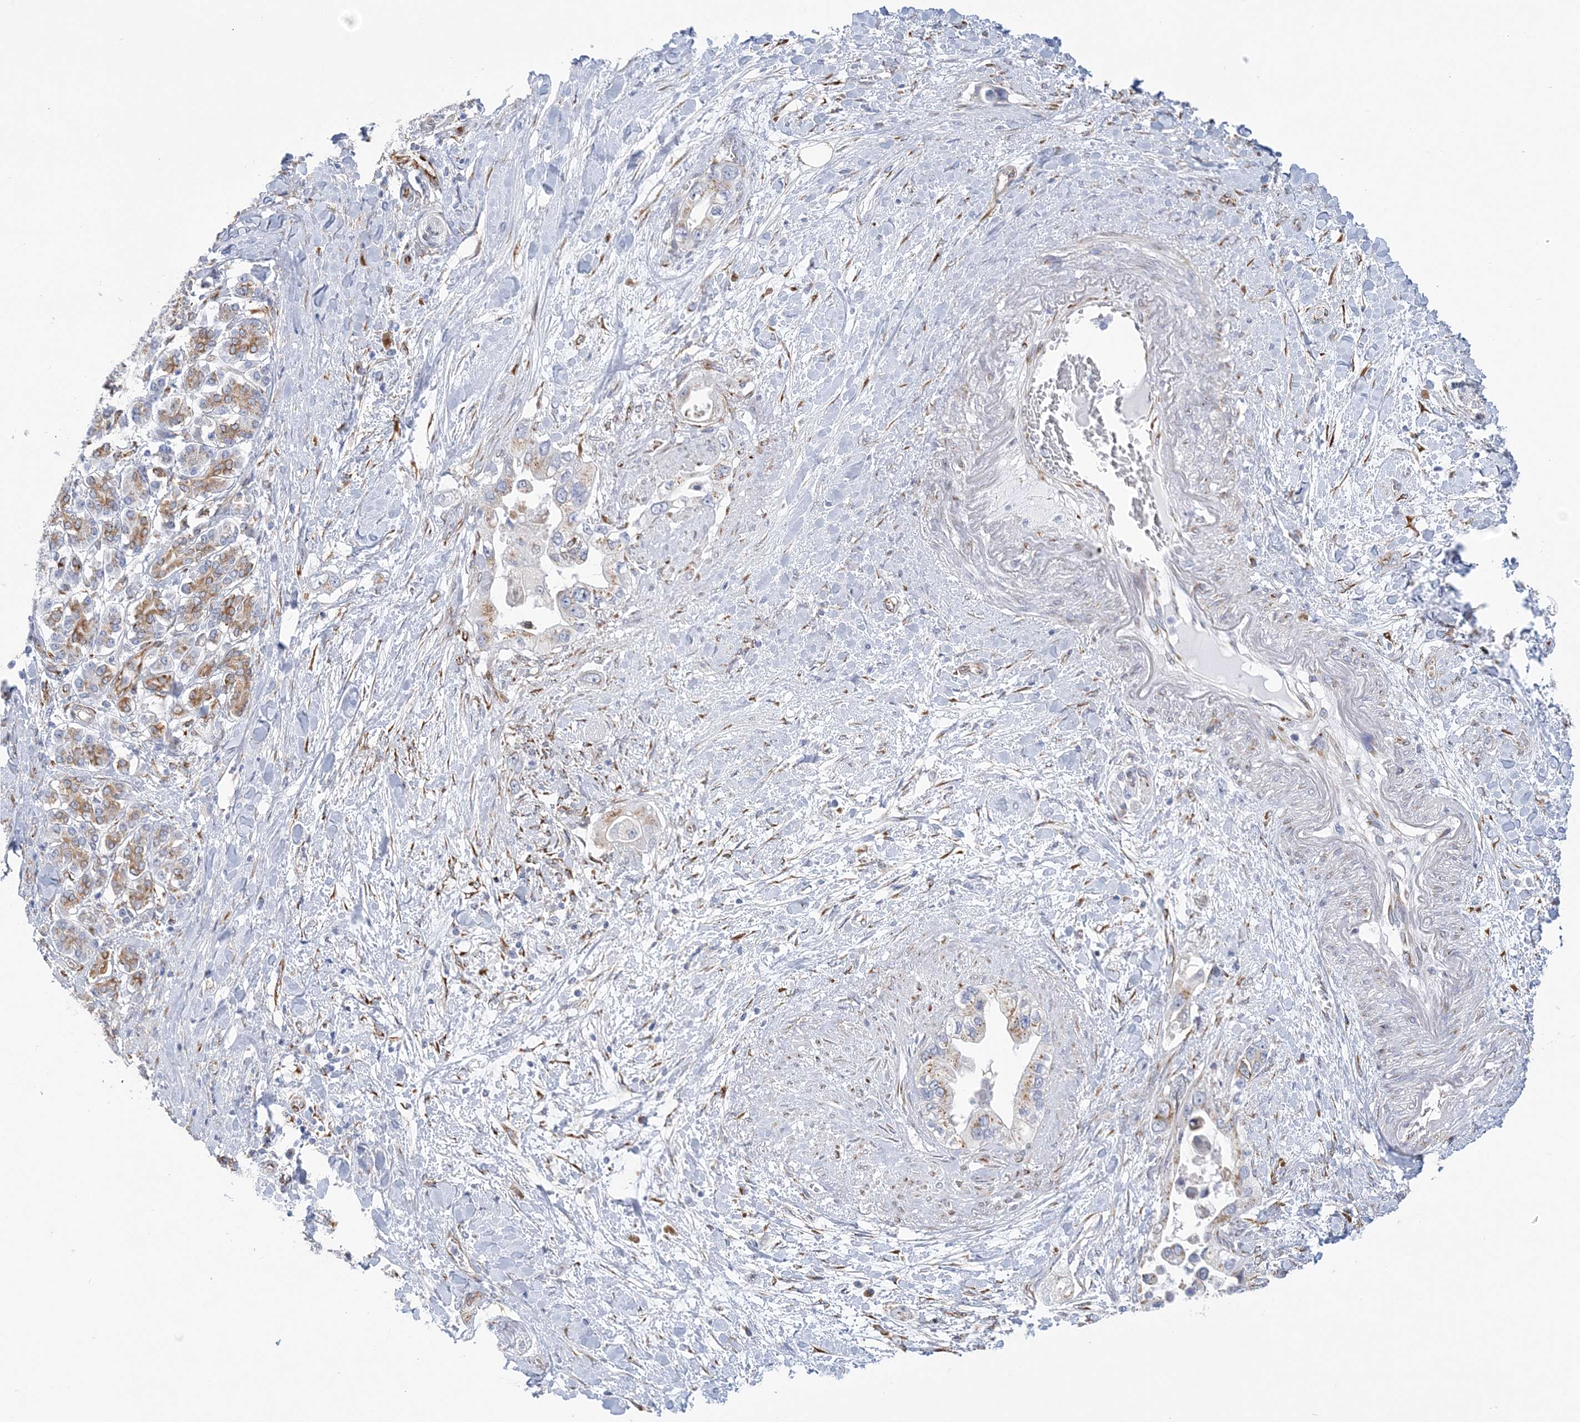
{"staining": {"intensity": "weak", "quantity": "<25%", "location": "cytoplasmic/membranous"}, "tissue": "pancreatic cancer", "cell_type": "Tumor cells", "image_type": "cancer", "snomed": [{"axis": "morphology", "description": "Inflammation, NOS"}, {"axis": "morphology", "description": "Adenocarcinoma, NOS"}, {"axis": "topography", "description": "Pancreas"}], "caption": "Tumor cells show no significant expression in pancreatic cancer (adenocarcinoma). (DAB (3,3'-diaminobenzidine) IHC with hematoxylin counter stain).", "gene": "PLEKHG4B", "patient": {"sex": "female", "age": 56}}